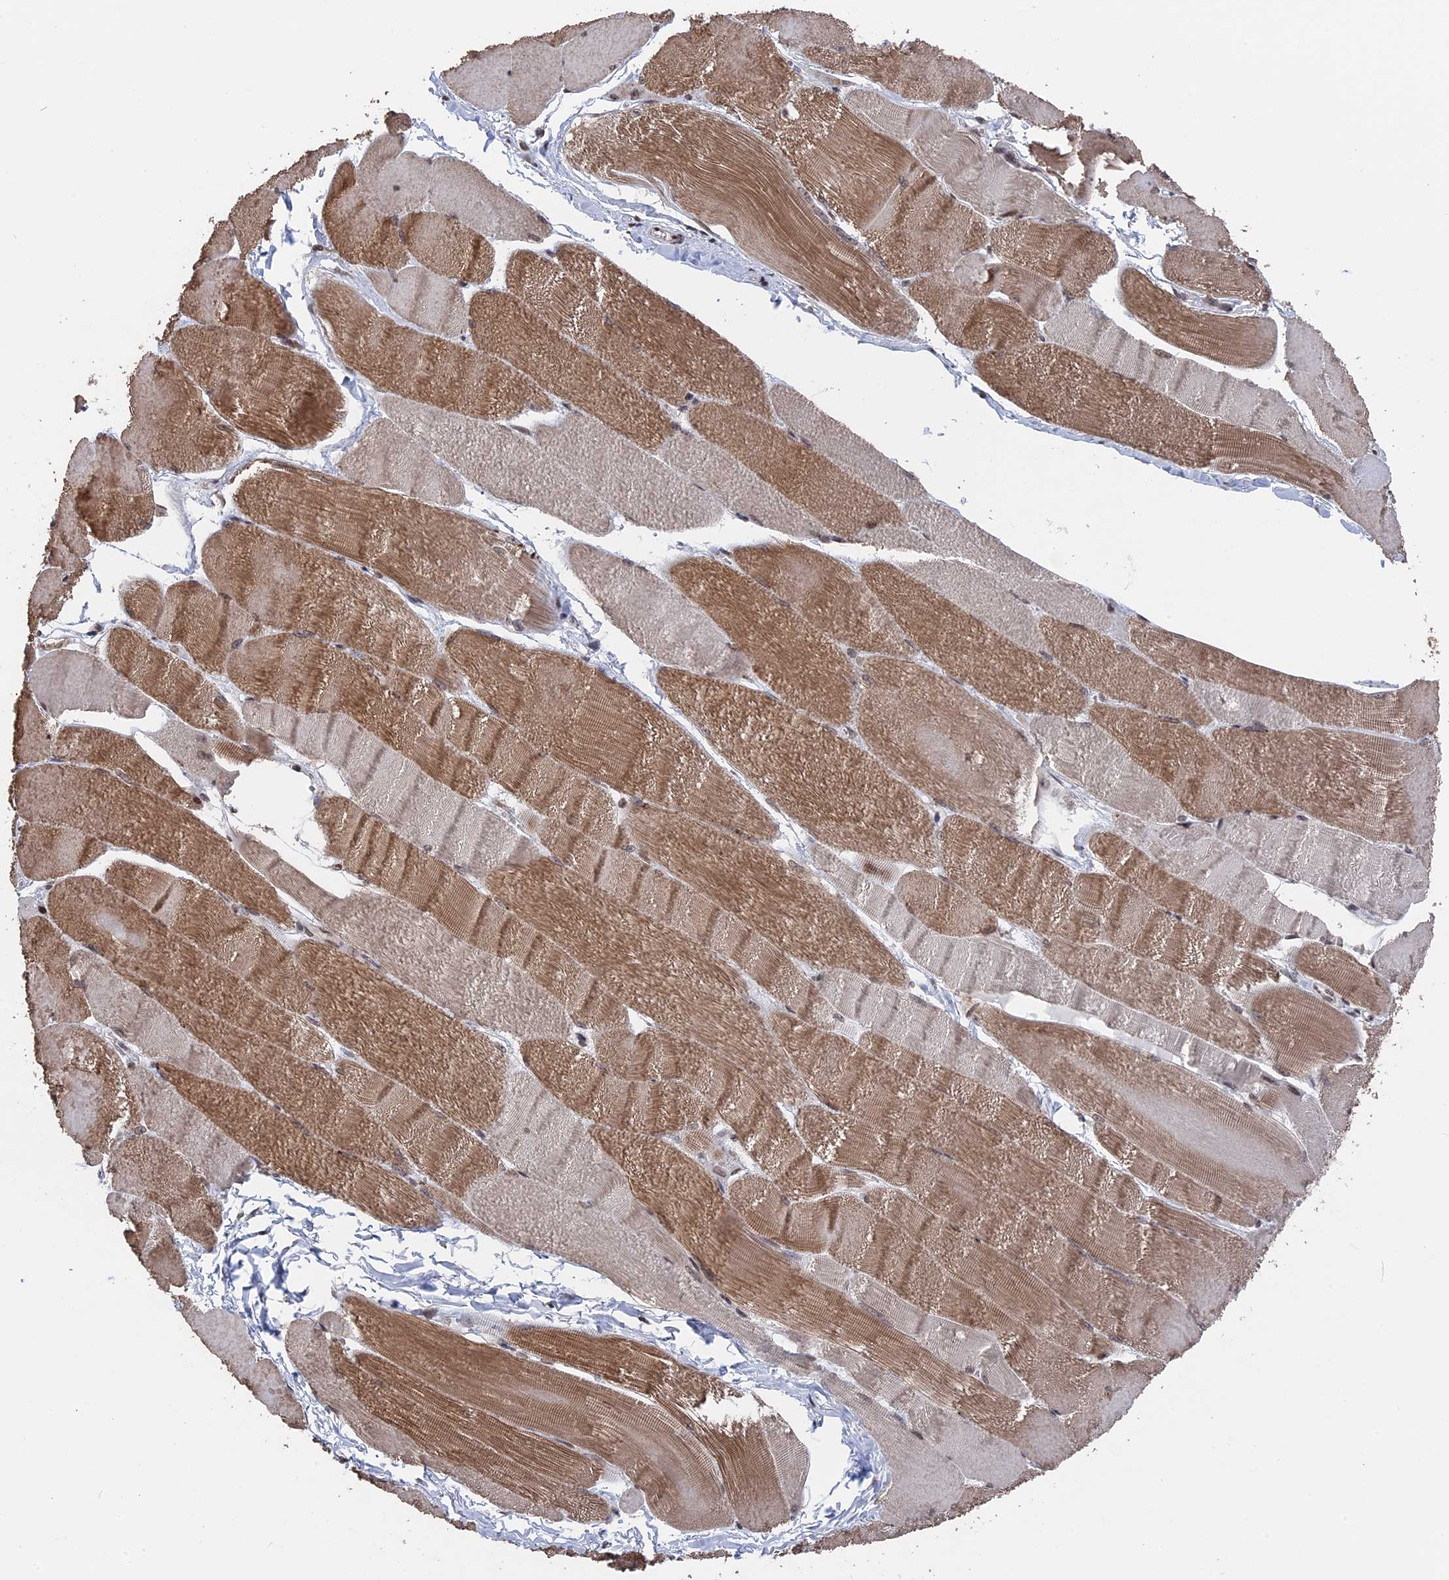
{"staining": {"intensity": "moderate", "quantity": ">75%", "location": "cytoplasmic/membranous"}, "tissue": "skeletal muscle", "cell_type": "Myocytes", "image_type": "normal", "snomed": [{"axis": "morphology", "description": "Normal tissue, NOS"}, {"axis": "morphology", "description": "Basal cell carcinoma"}, {"axis": "topography", "description": "Skeletal muscle"}], "caption": "Skeletal muscle stained for a protein (brown) reveals moderate cytoplasmic/membranous positive staining in about >75% of myocytes.", "gene": "NR2C2AP", "patient": {"sex": "female", "age": 64}}